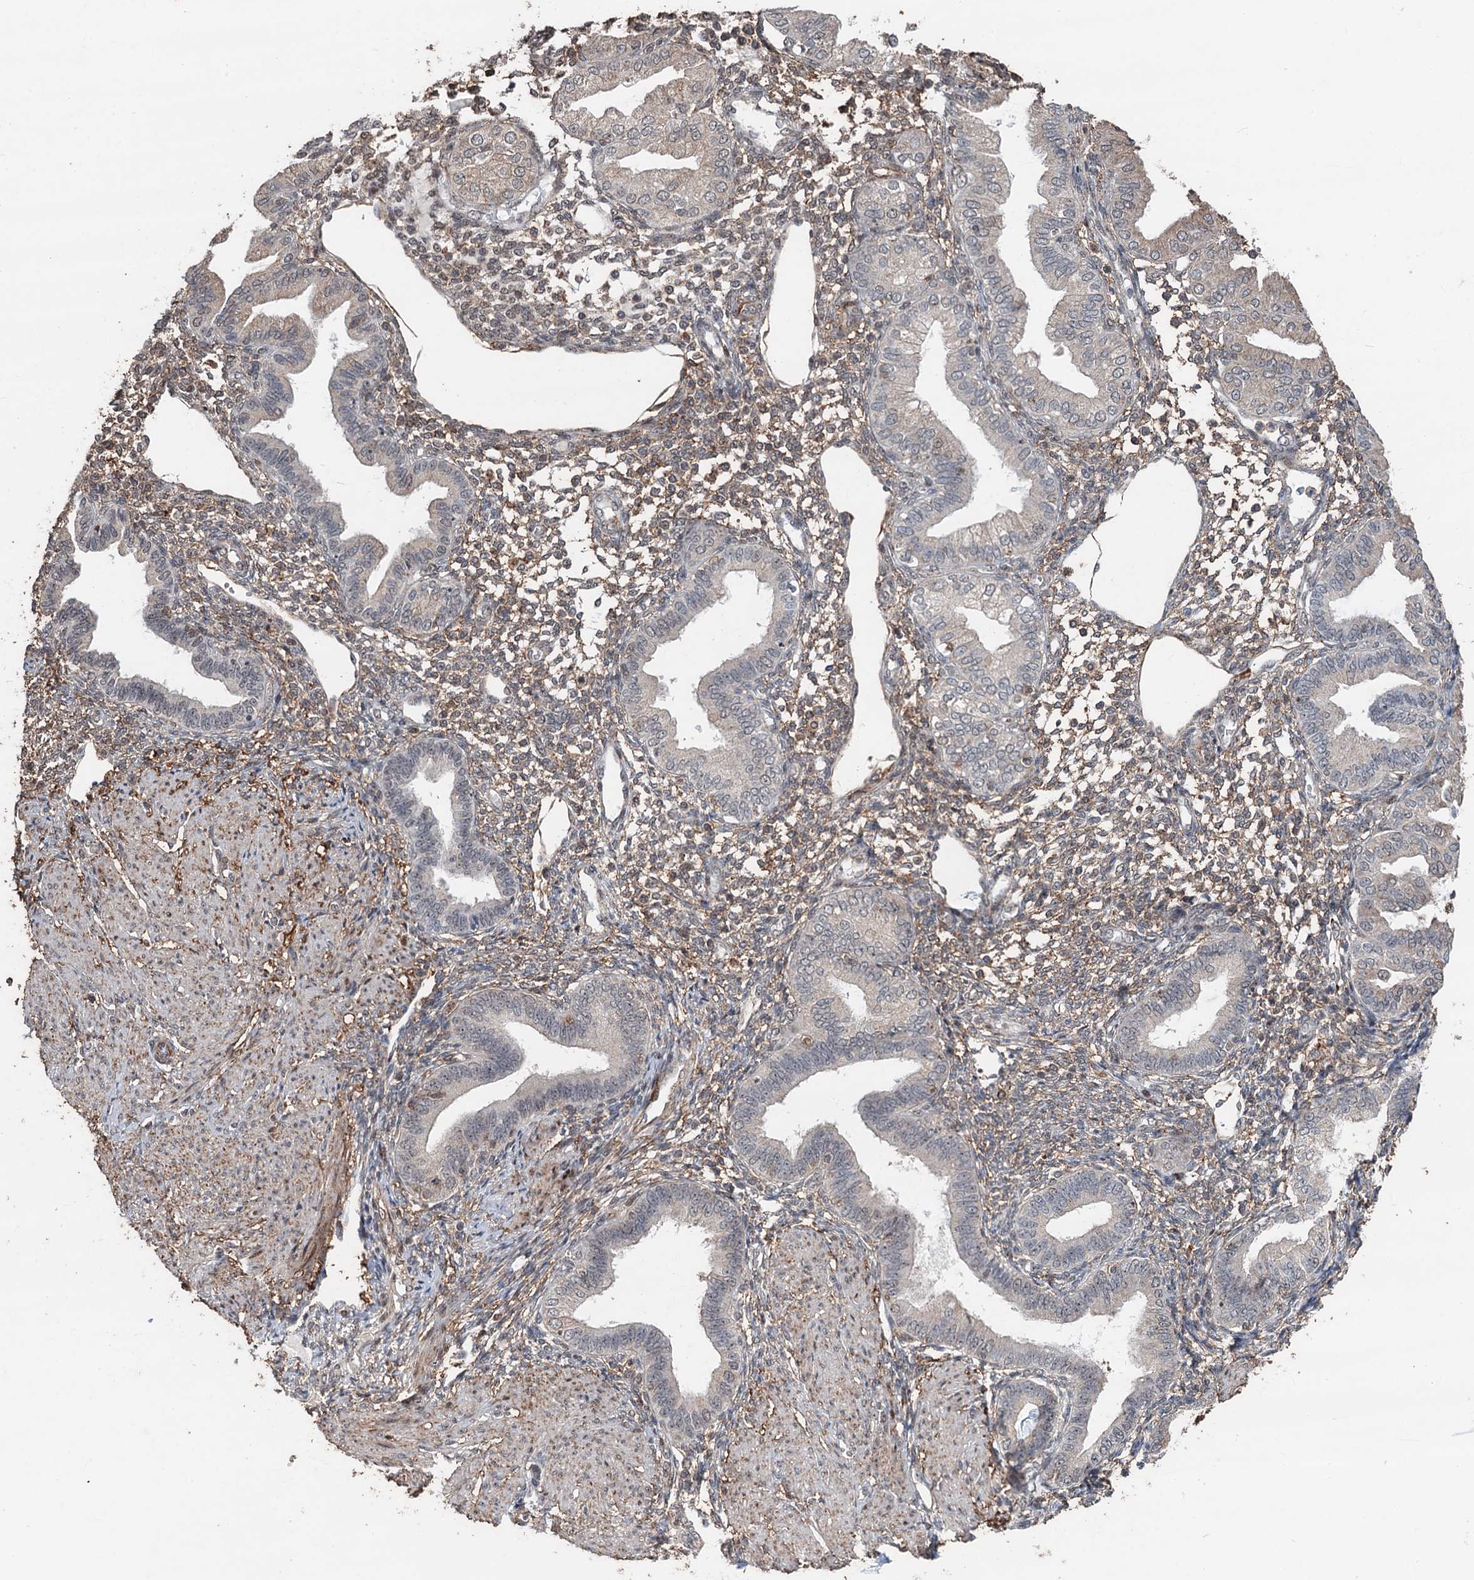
{"staining": {"intensity": "weak", "quantity": ">75%", "location": "cytoplasmic/membranous"}, "tissue": "endometrium", "cell_type": "Cells in endometrial stroma", "image_type": "normal", "snomed": [{"axis": "morphology", "description": "Normal tissue, NOS"}, {"axis": "topography", "description": "Endometrium"}], "caption": "Human endometrium stained for a protein (brown) demonstrates weak cytoplasmic/membranous positive positivity in about >75% of cells in endometrial stroma.", "gene": "TMA16", "patient": {"sex": "female", "age": 53}}